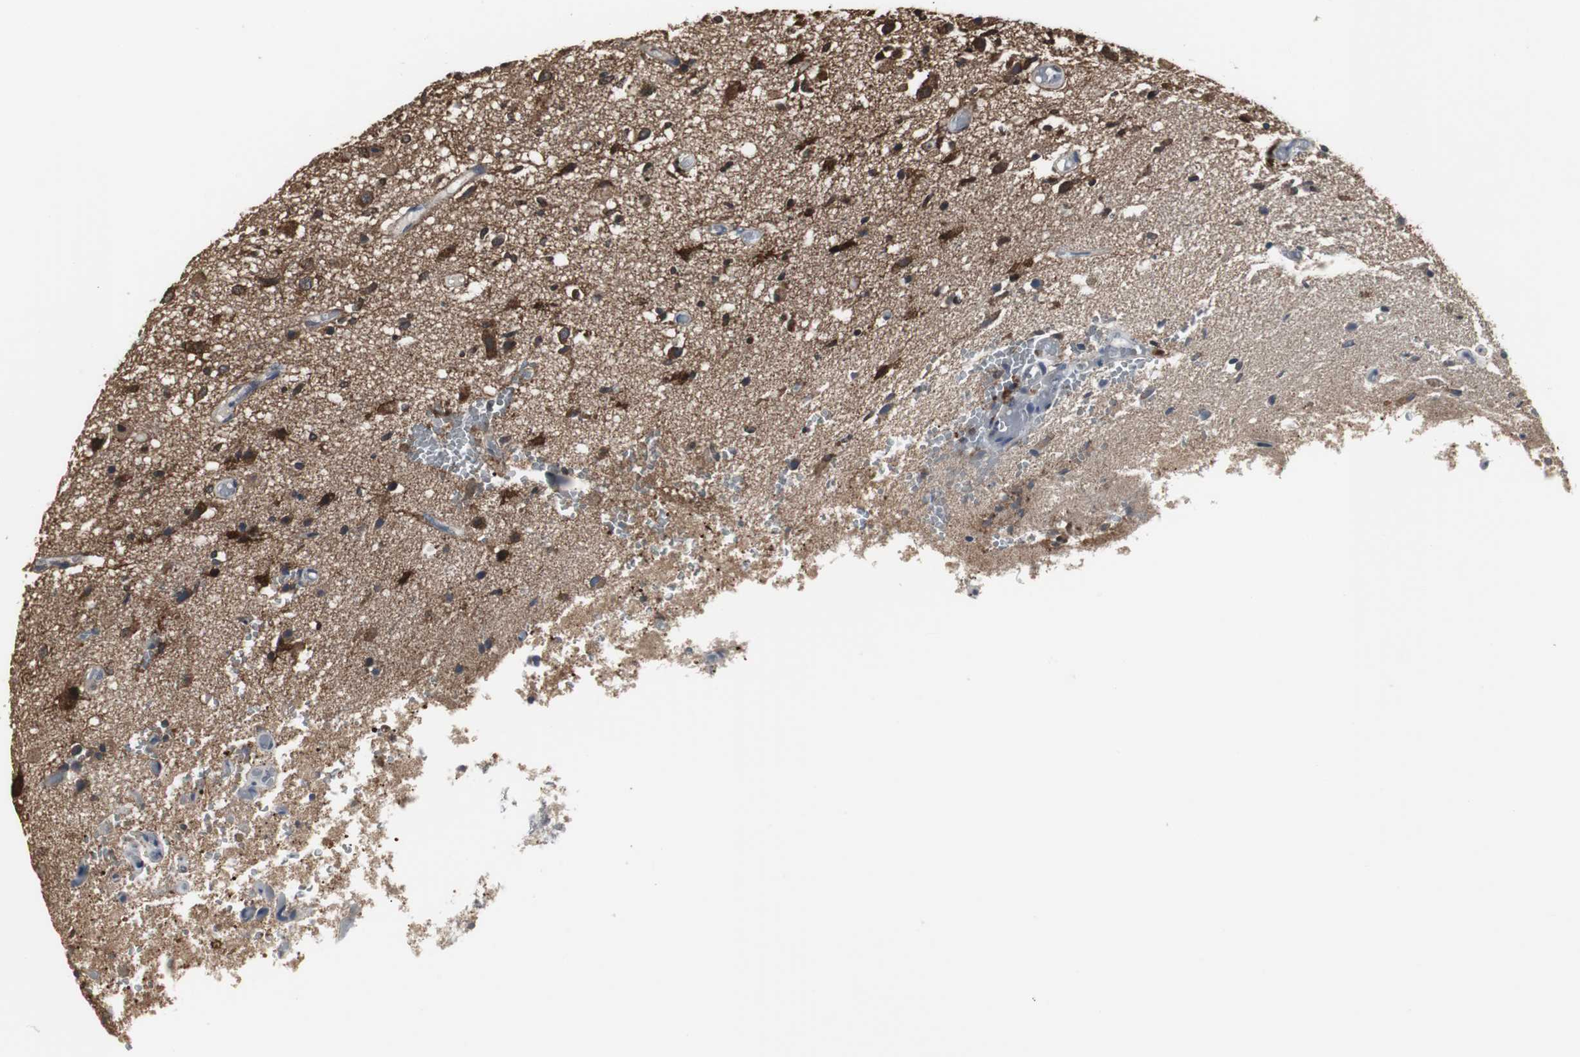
{"staining": {"intensity": "strong", "quantity": ">75%", "location": "cytoplasmic/membranous"}, "tissue": "glioma", "cell_type": "Tumor cells", "image_type": "cancer", "snomed": [{"axis": "morphology", "description": "Normal tissue, NOS"}, {"axis": "morphology", "description": "Glioma, malignant, High grade"}, {"axis": "topography", "description": "Cerebral cortex"}], "caption": "A high amount of strong cytoplasmic/membranous positivity is appreciated in approximately >75% of tumor cells in high-grade glioma (malignant) tissue.", "gene": "ZSCAN22", "patient": {"sex": "male", "age": 77}}